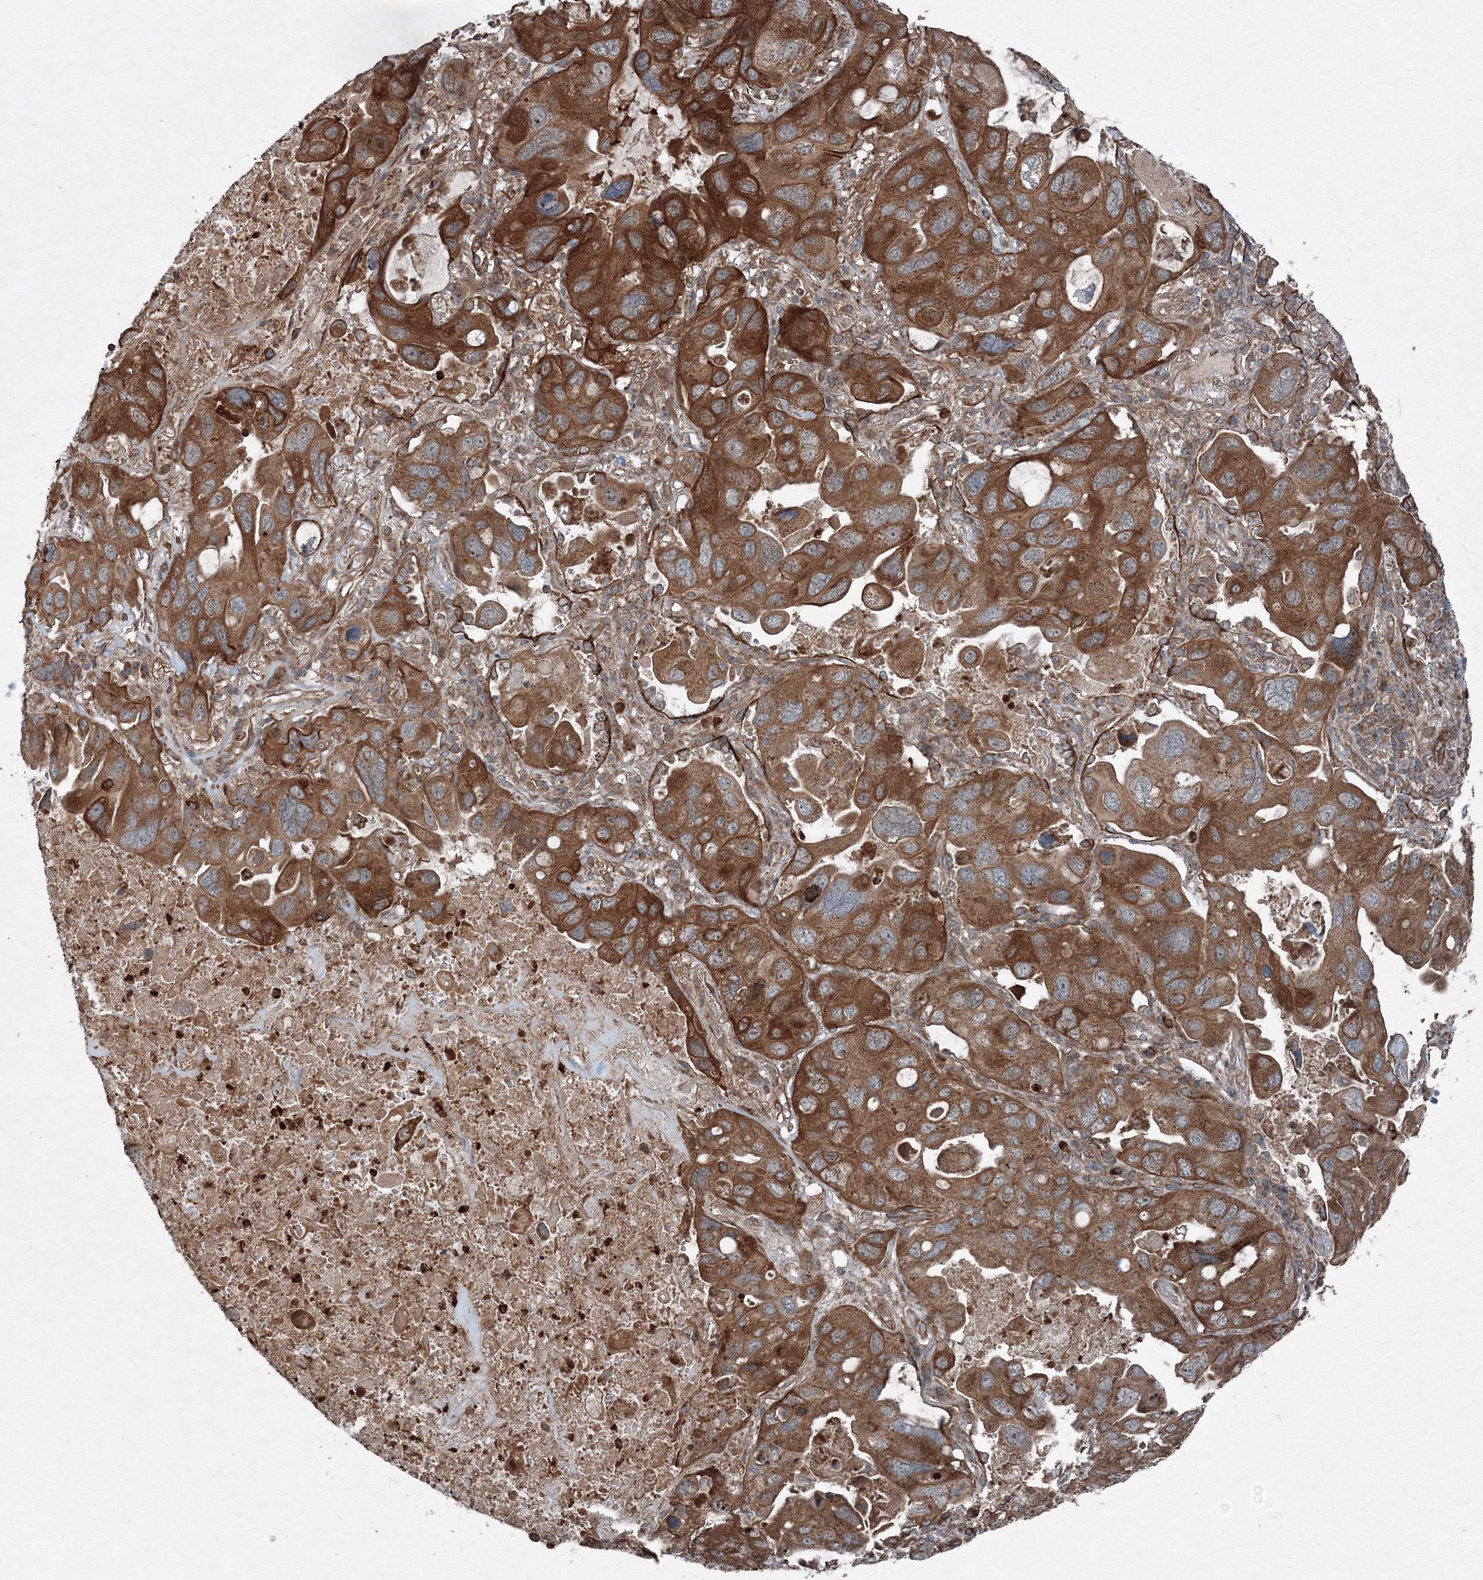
{"staining": {"intensity": "strong", "quantity": ">75%", "location": "cytoplasmic/membranous"}, "tissue": "lung cancer", "cell_type": "Tumor cells", "image_type": "cancer", "snomed": [{"axis": "morphology", "description": "Squamous cell carcinoma, NOS"}, {"axis": "topography", "description": "Lung"}], "caption": "A brown stain labels strong cytoplasmic/membranous positivity of a protein in lung cancer tumor cells.", "gene": "COPS7B", "patient": {"sex": "female", "age": 73}}